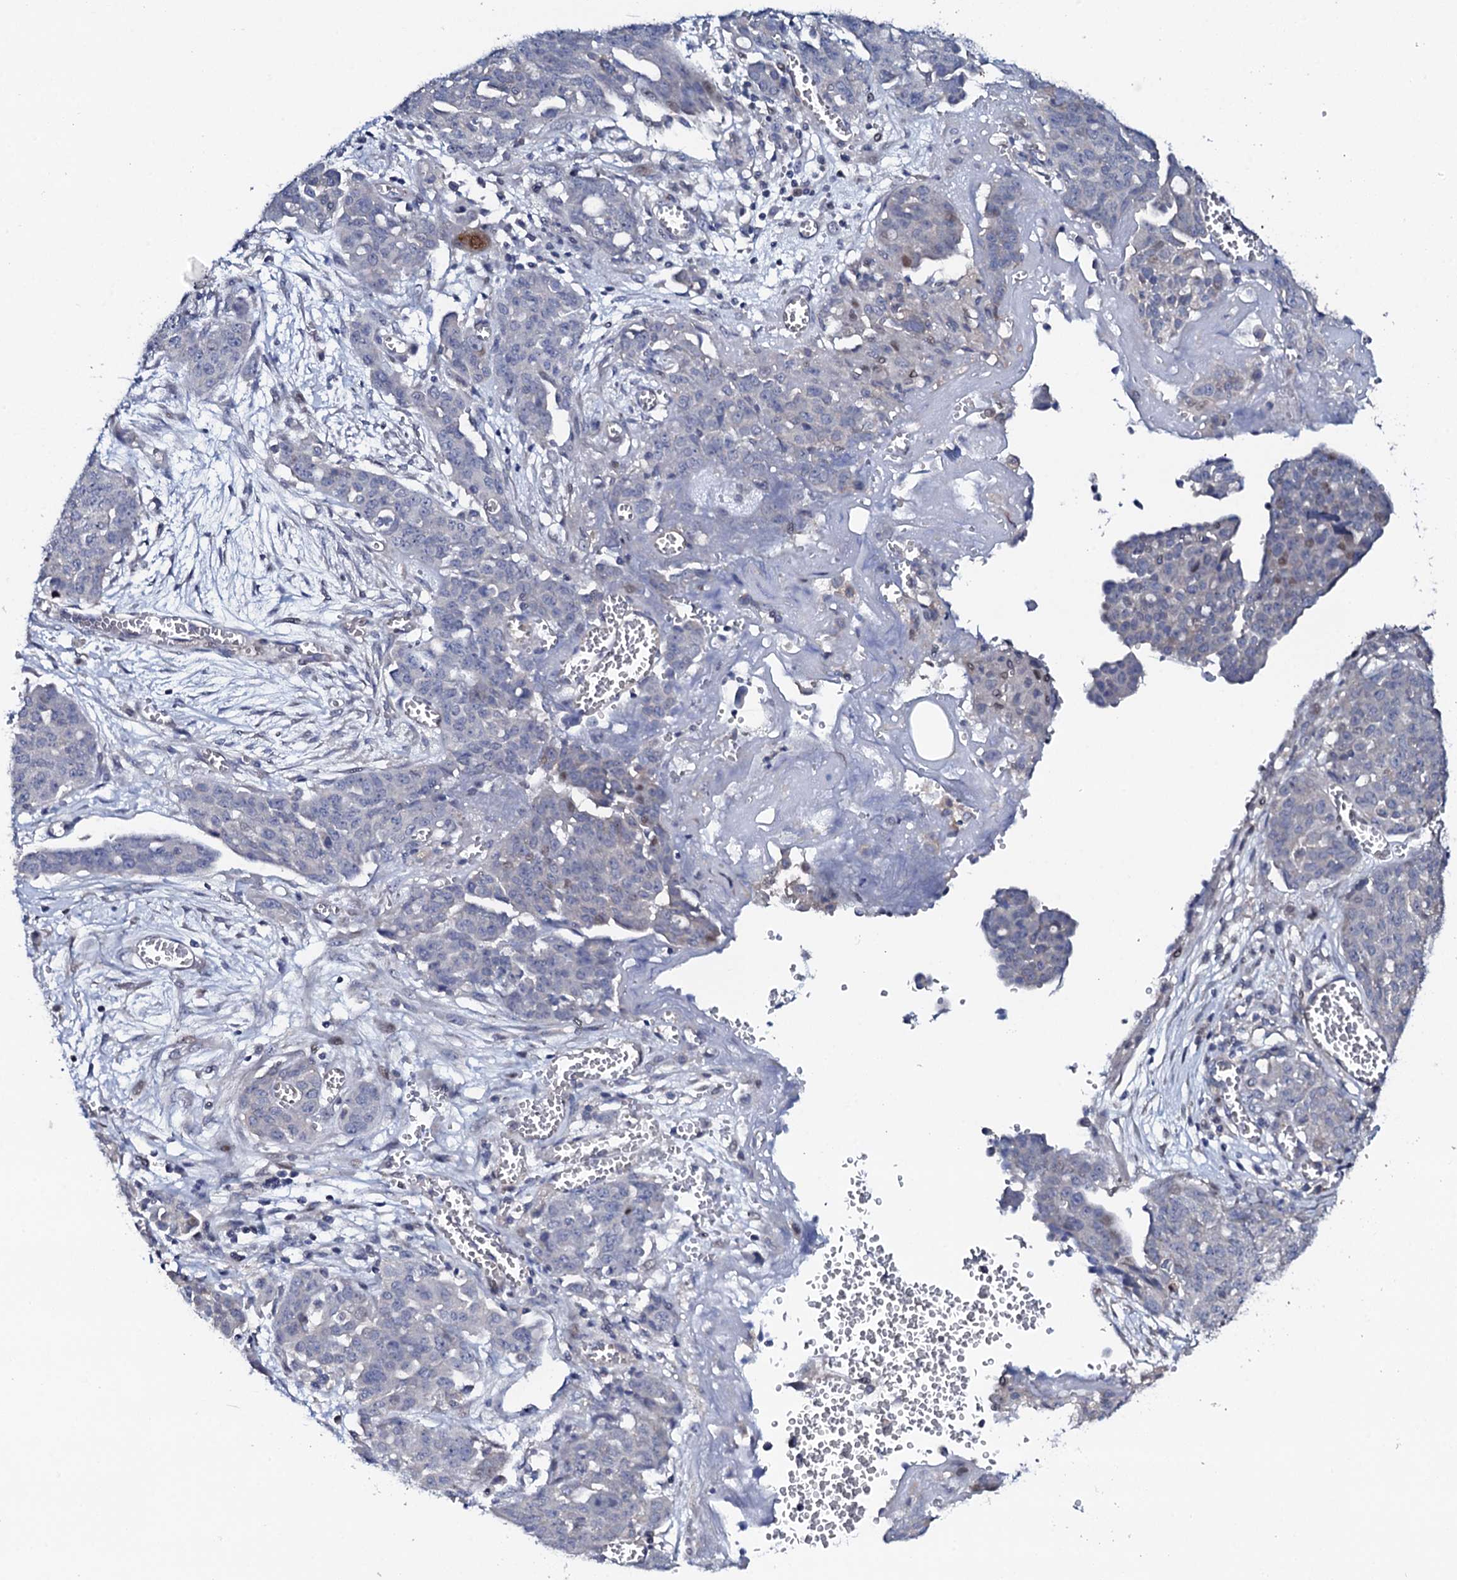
{"staining": {"intensity": "negative", "quantity": "none", "location": "none"}, "tissue": "ovarian cancer", "cell_type": "Tumor cells", "image_type": "cancer", "snomed": [{"axis": "morphology", "description": "Cystadenocarcinoma, serous, NOS"}, {"axis": "topography", "description": "Soft tissue"}, {"axis": "topography", "description": "Ovary"}], "caption": "A high-resolution image shows immunohistochemistry staining of ovarian cancer, which reveals no significant staining in tumor cells.", "gene": "CIAO2A", "patient": {"sex": "female", "age": 57}}